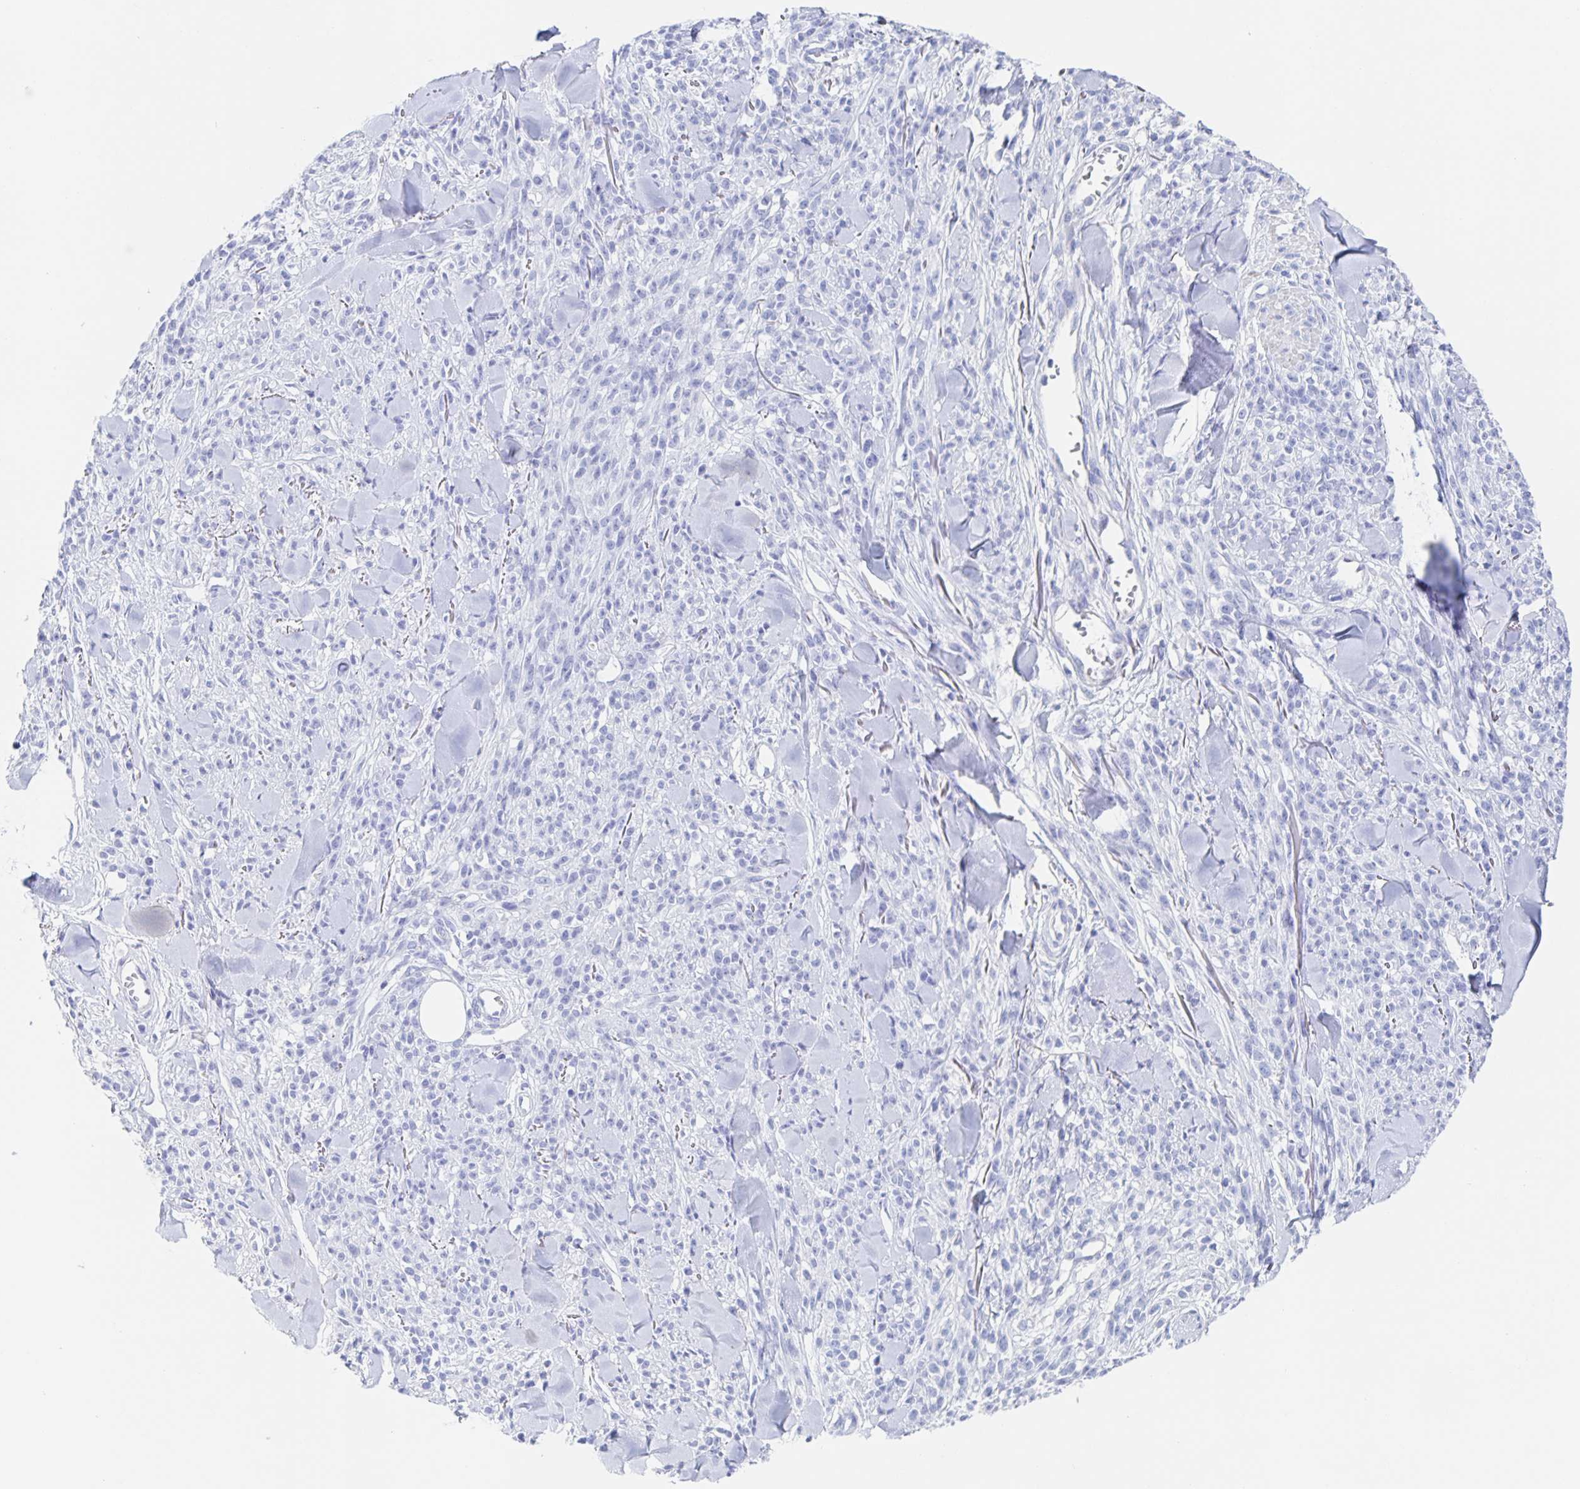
{"staining": {"intensity": "negative", "quantity": "none", "location": "none"}, "tissue": "melanoma", "cell_type": "Tumor cells", "image_type": "cancer", "snomed": [{"axis": "morphology", "description": "Malignant melanoma, NOS"}, {"axis": "topography", "description": "Skin"}, {"axis": "topography", "description": "Skin of trunk"}], "caption": "Tumor cells are negative for protein expression in human melanoma.", "gene": "DMBT1", "patient": {"sex": "male", "age": 74}}